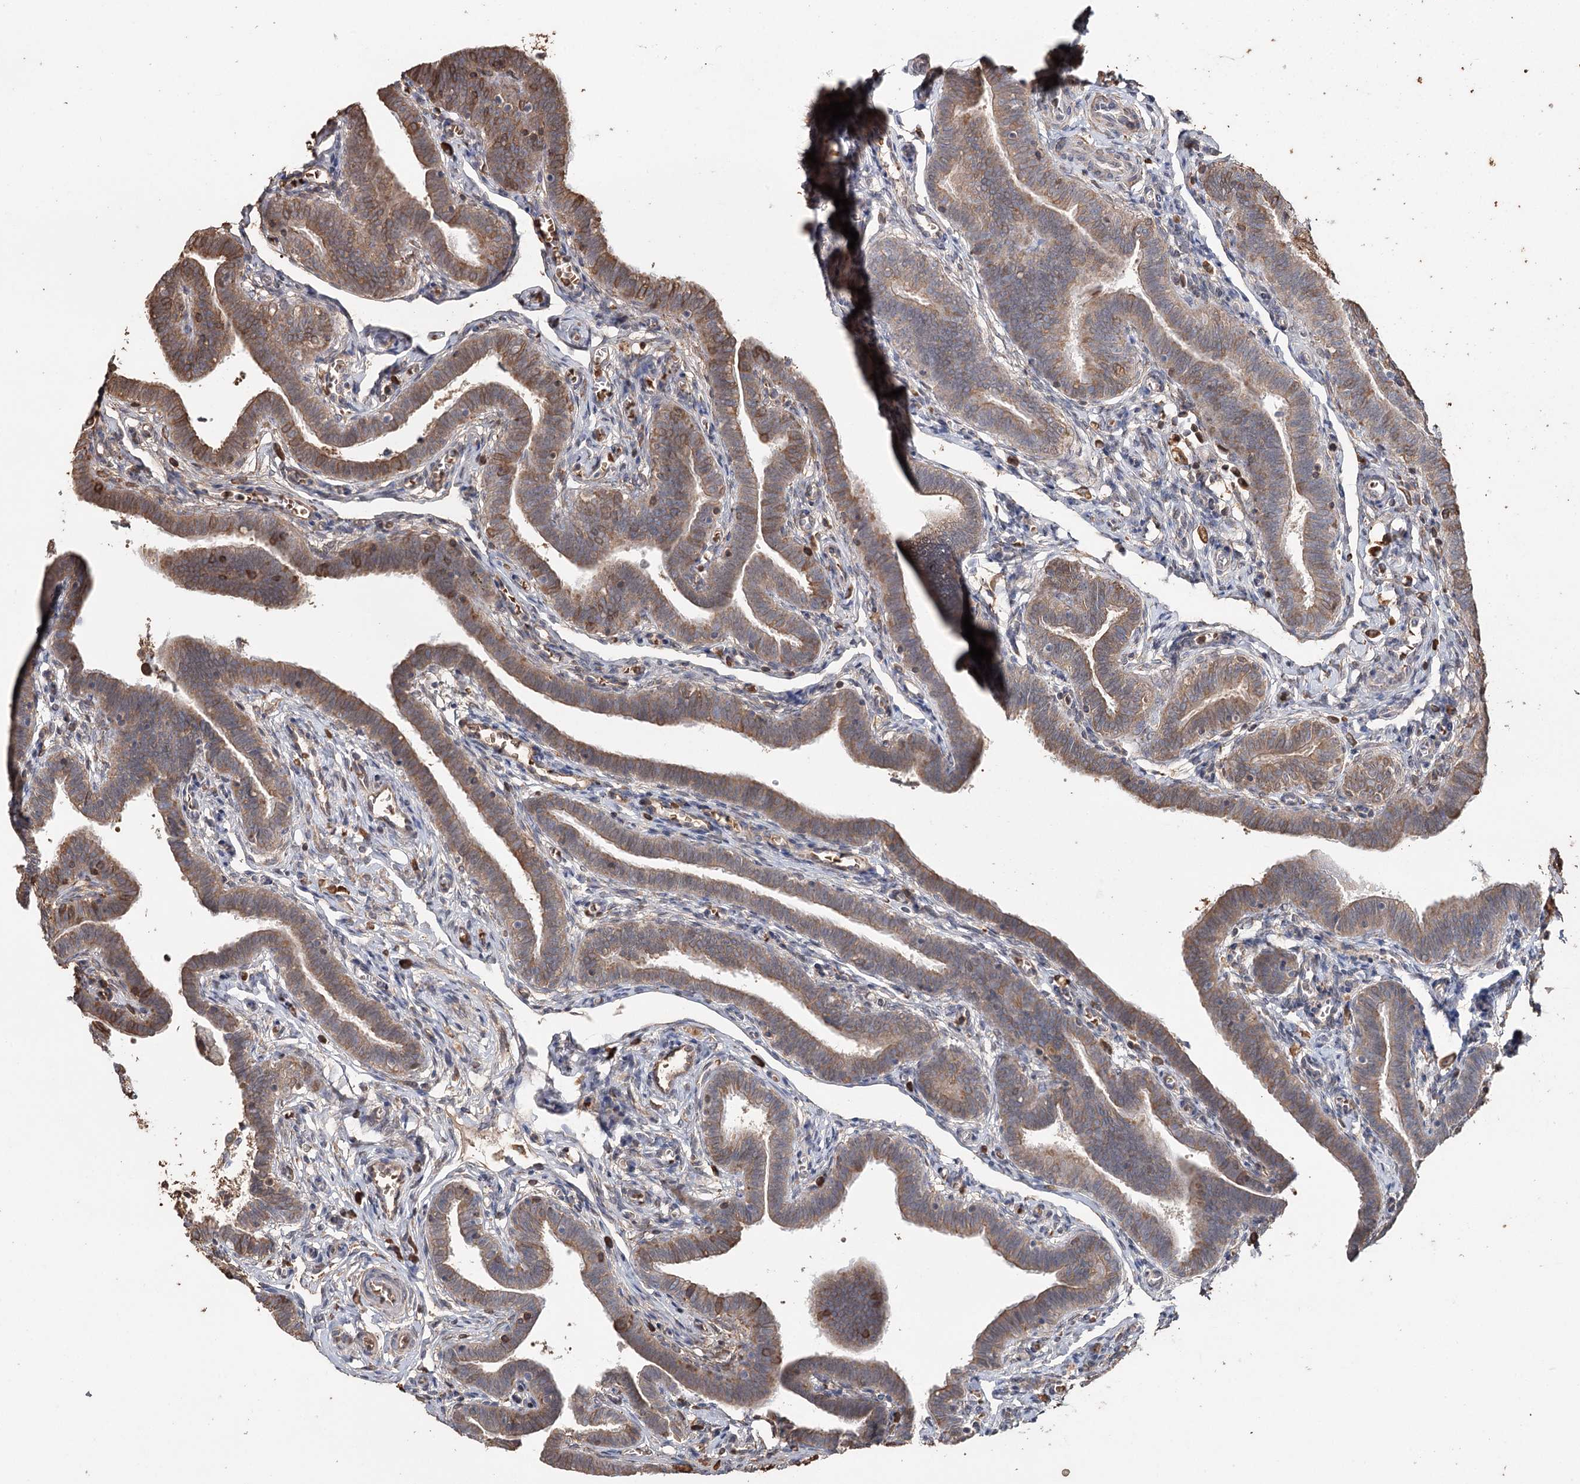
{"staining": {"intensity": "moderate", "quantity": ">75%", "location": "cytoplasmic/membranous"}, "tissue": "fallopian tube", "cell_type": "Glandular cells", "image_type": "normal", "snomed": [{"axis": "morphology", "description": "Normal tissue, NOS"}, {"axis": "topography", "description": "Fallopian tube"}], "caption": "Immunohistochemical staining of unremarkable human fallopian tube reveals >75% levels of moderate cytoplasmic/membranous protein expression in approximately >75% of glandular cells.", "gene": "SYVN1", "patient": {"sex": "female", "age": 36}}